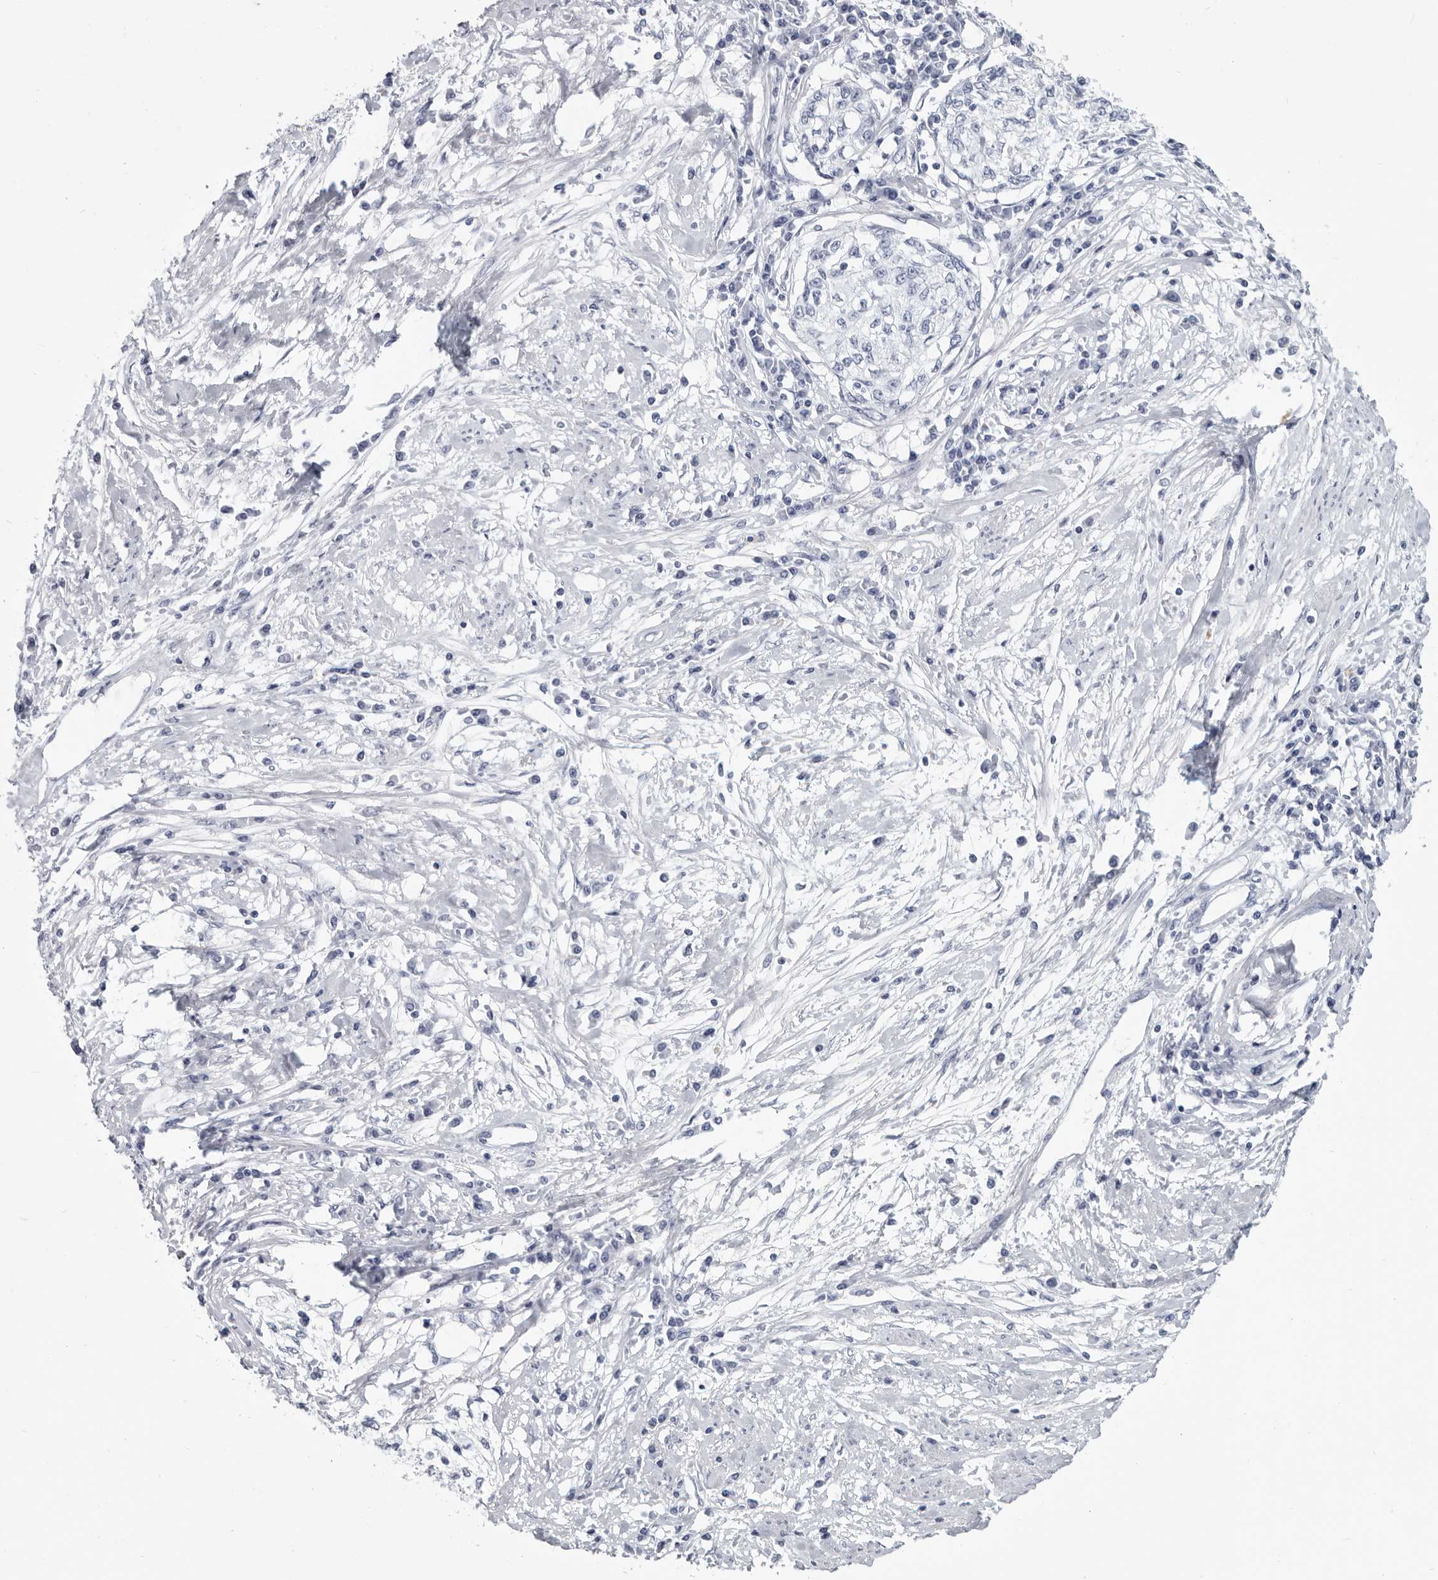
{"staining": {"intensity": "negative", "quantity": "none", "location": "none"}, "tissue": "cervical cancer", "cell_type": "Tumor cells", "image_type": "cancer", "snomed": [{"axis": "morphology", "description": "Squamous cell carcinoma, NOS"}, {"axis": "topography", "description": "Cervix"}], "caption": "An immunohistochemistry histopathology image of cervical cancer (squamous cell carcinoma) is shown. There is no staining in tumor cells of cervical cancer (squamous cell carcinoma). (Stains: DAB (3,3'-diaminobenzidine) IHC with hematoxylin counter stain, Microscopy: brightfield microscopy at high magnification).", "gene": "WRAP73", "patient": {"sex": "female", "age": 57}}